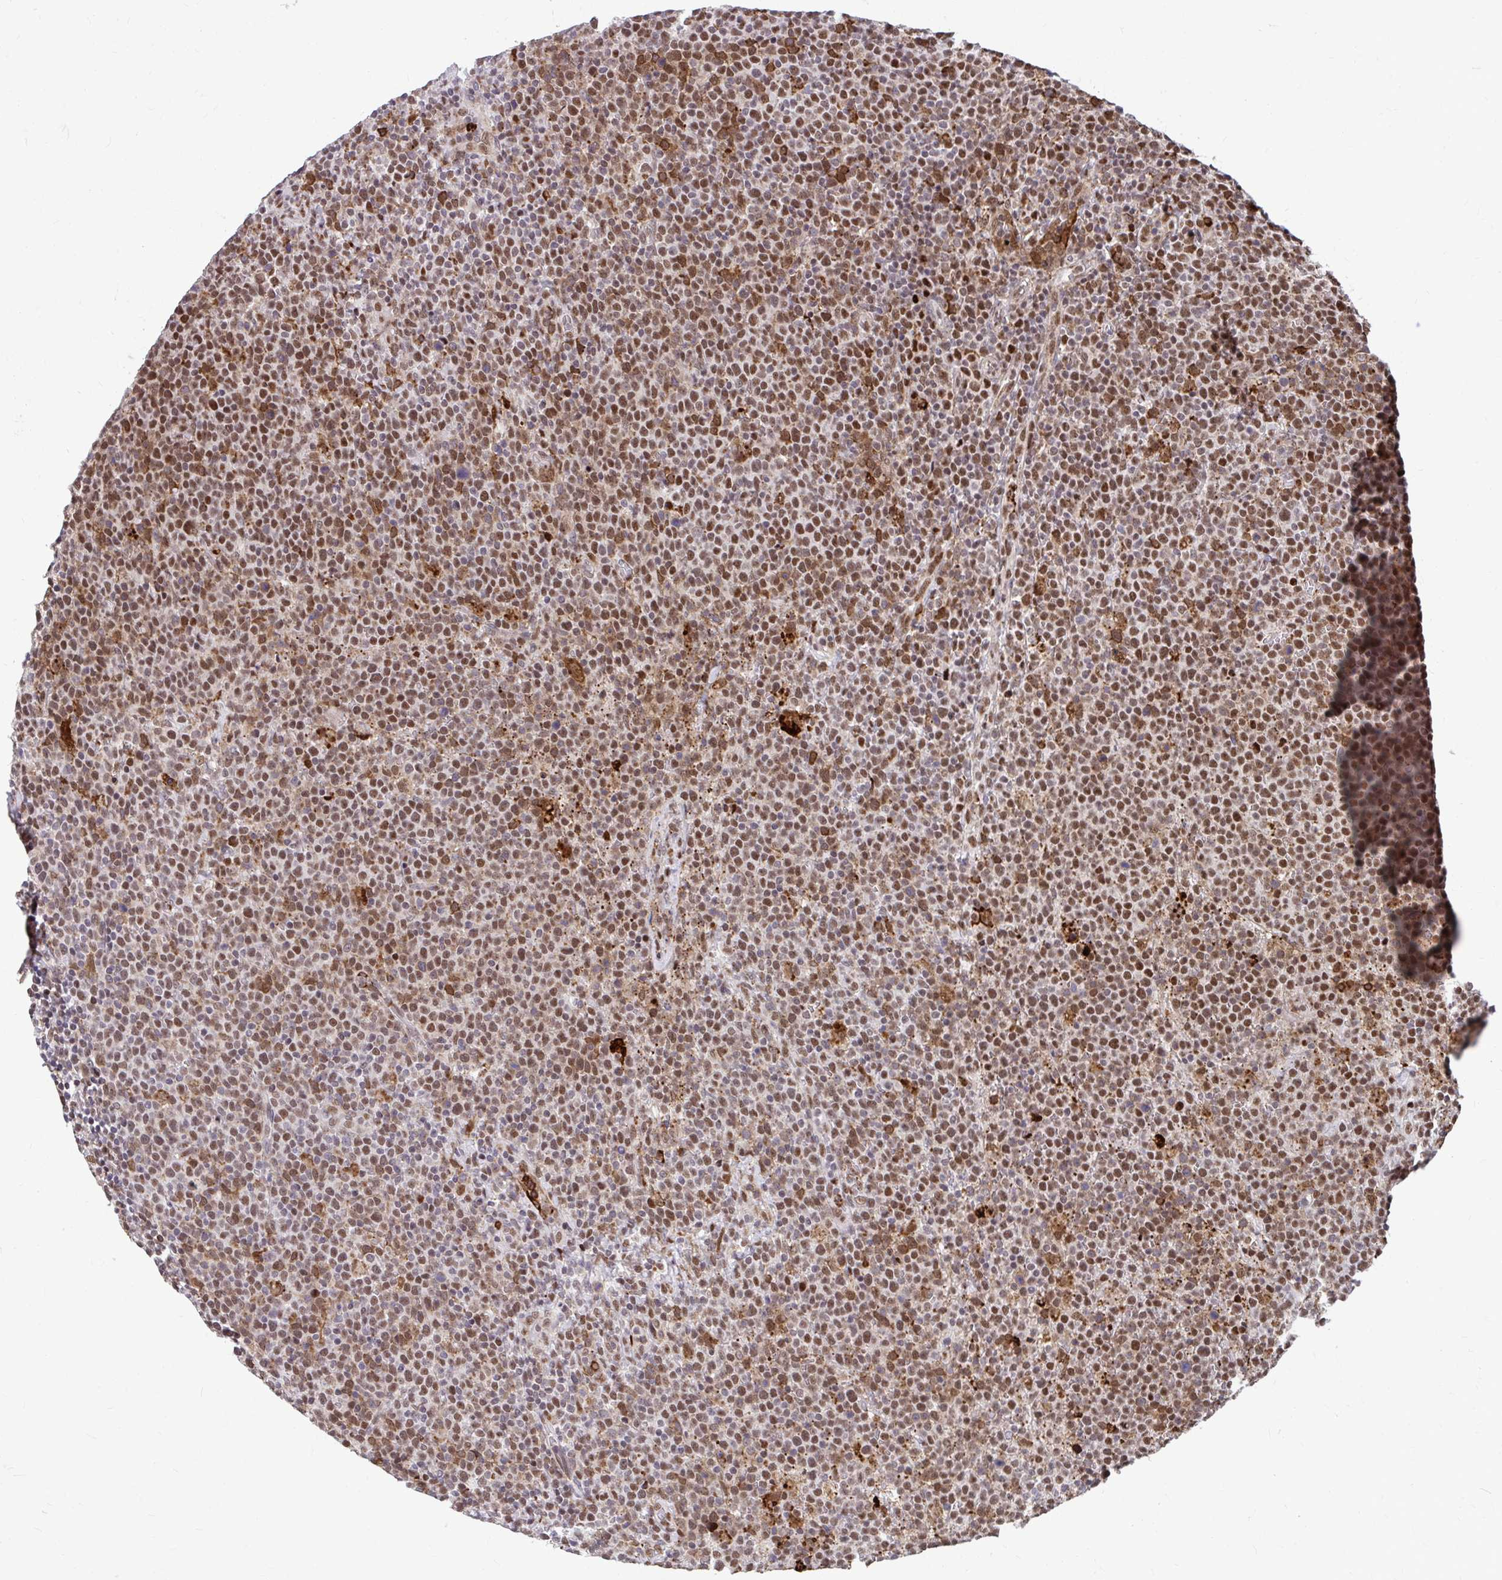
{"staining": {"intensity": "moderate", "quantity": ">75%", "location": "nuclear"}, "tissue": "lymphoma", "cell_type": "Tumor cells", "image_type": "cancer", "snomed": [{"axis": "morphology", "description": "Malignant lymphoma, non-Hodgkin's type, High grade"}, {"axis": "topography", "description": "Lymph node"}], "caption": "Immunohistochemistry staining of high-grade malignant lymphoma, non-Hodgkin's type, which reveals medium levels of moderate nuclear expression in approximately >75% of tumor cells indicating moderate nuclear protein expression. The staining was performed using DAB (brown) for protein detection and nuclei were counterstained in hematoxylin (blue).", "gene": "SLC35C2", "patient": {"sex": "male", "age": 61}}